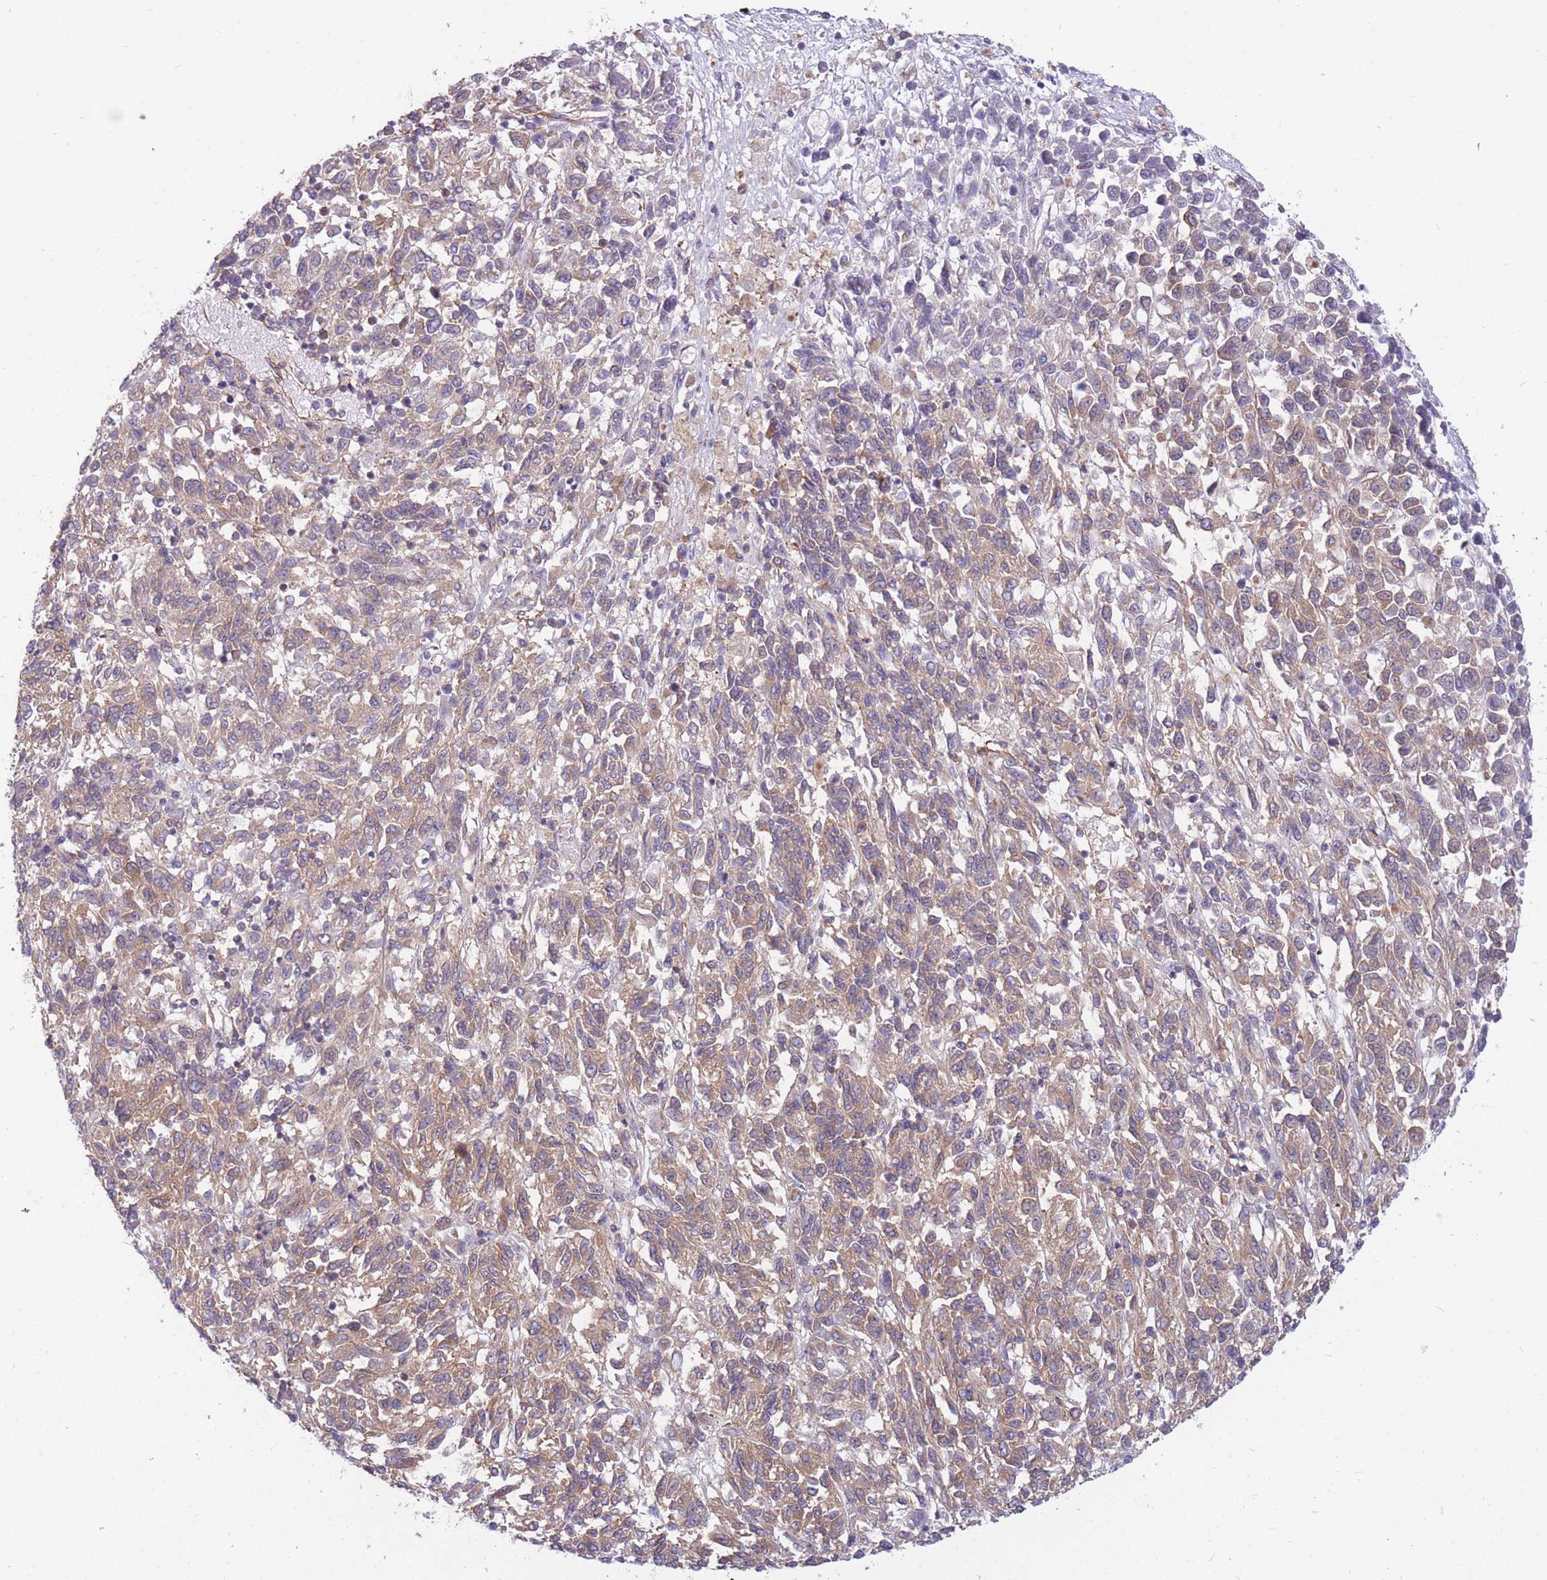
{"staining": {"intensity": "moderate", "quantity": "25%-75%", "location": "cytoplasmic/membranous"}, "tissue": "melanoma", "cell_type": "Tumor cells", "image_type": "cancer", "snomed": [{"axis": "morphology", "description": "Malignant melanoma, Metastatic site"}, {"axis": "topography", "description": "Lung"}], "caption": "Immunohistochemical staining of human malignant melanoma (metastatic site) displays medium levels of moderate cytoplasmic/membranous protein expression in about 25%-75% of tumor cells.", "gene": "GGA1", "patient": {"sex": "male", "age": 64}}